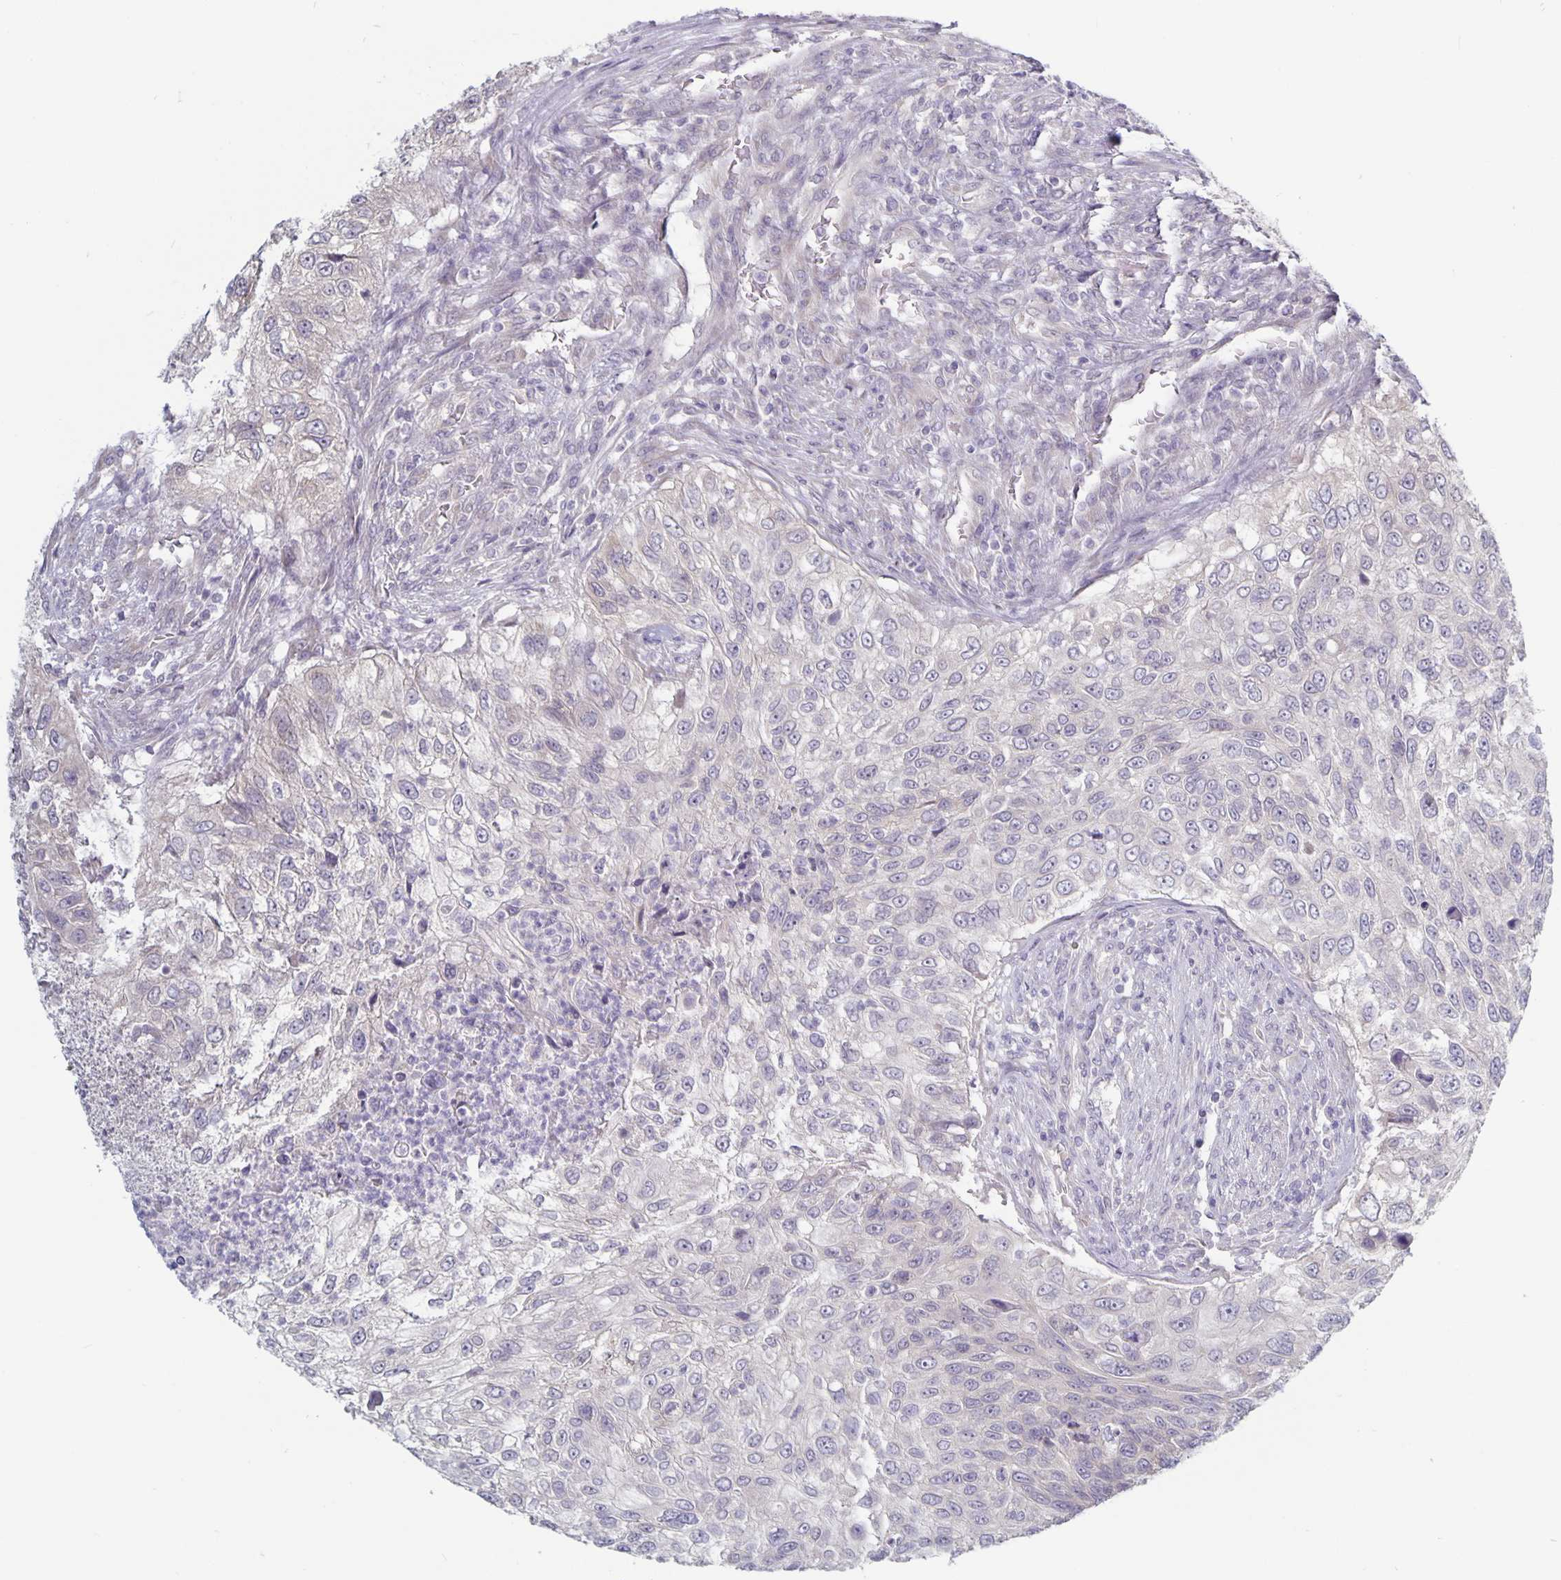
{"staining": {"intensity": "negative", "quantity": "none", "location": "none"}, "tissue": "urothelial cancer", "cell_type": "Tumor cells", "image_type": "cancer", "snomed": [{"axis": "morphology", "description": "Urothelial carcinoma, High grade"}, {"axis": "topography", "description": "Urinary bladder"}], "caption": "Tumor cells show no significant expression in urothelial carcinoma (high-grade).", "gene": "PLCB3", "patient": {"sex": "female", "age": 60}}